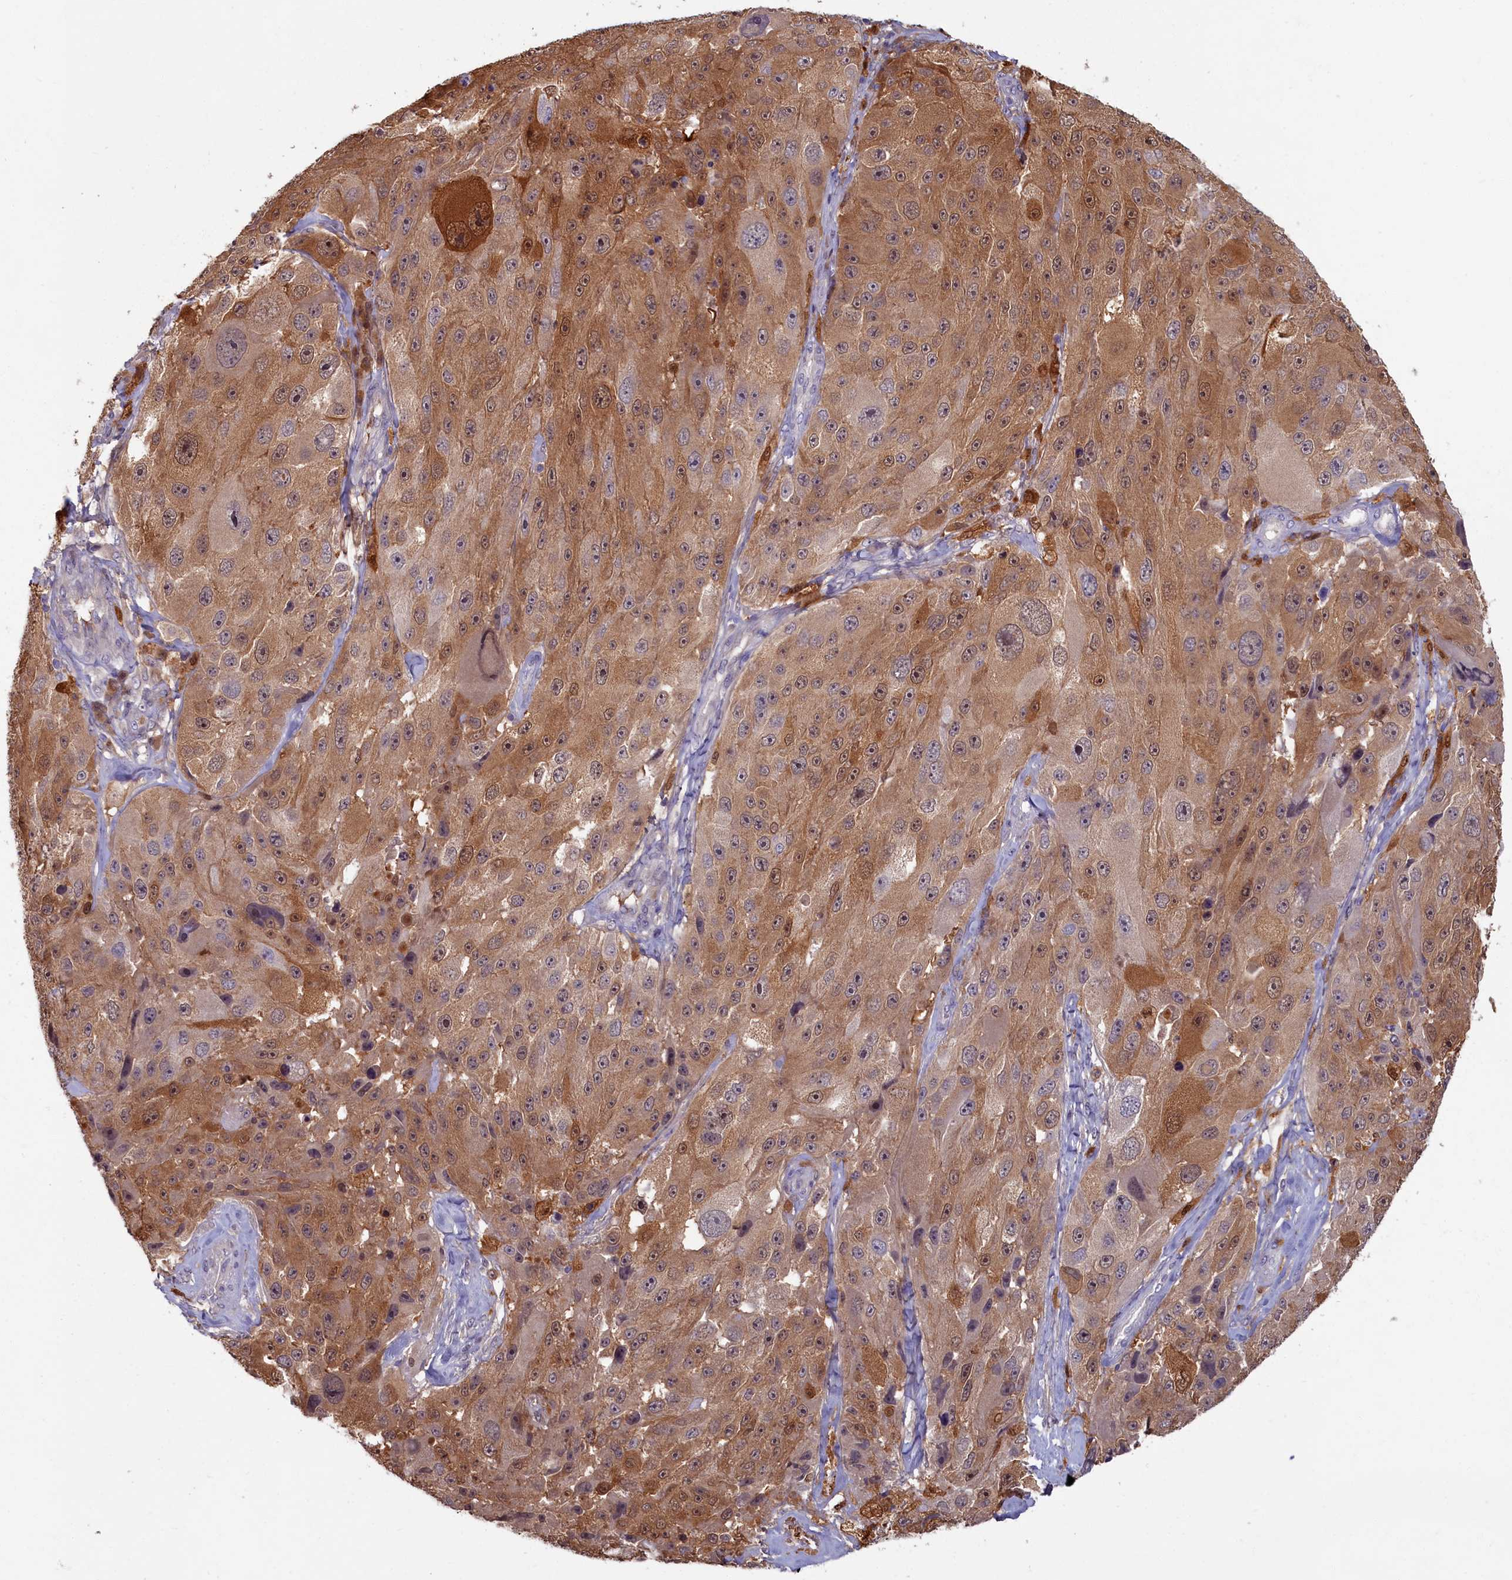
{"staining": {"intensity": "moderate", "quantity": ">75%", "location": "cytoplasmic/membranous"}, "tissue": "melanoma", "cell_type": "Tumor cells", "image_type": "cancer", "snomed": [{"axis": "morphology", "description": "Malignant melanoma, Metastatic site"}, {"axis": "topography", "description": "Lymph node"}], "caption": "Melanoma tissue reveals moderate cytoplasmic/membranous expression in approximately >75% of tumor cells", "gene": "BLVRB", "patient": {"sex": "male", "age": 62}}